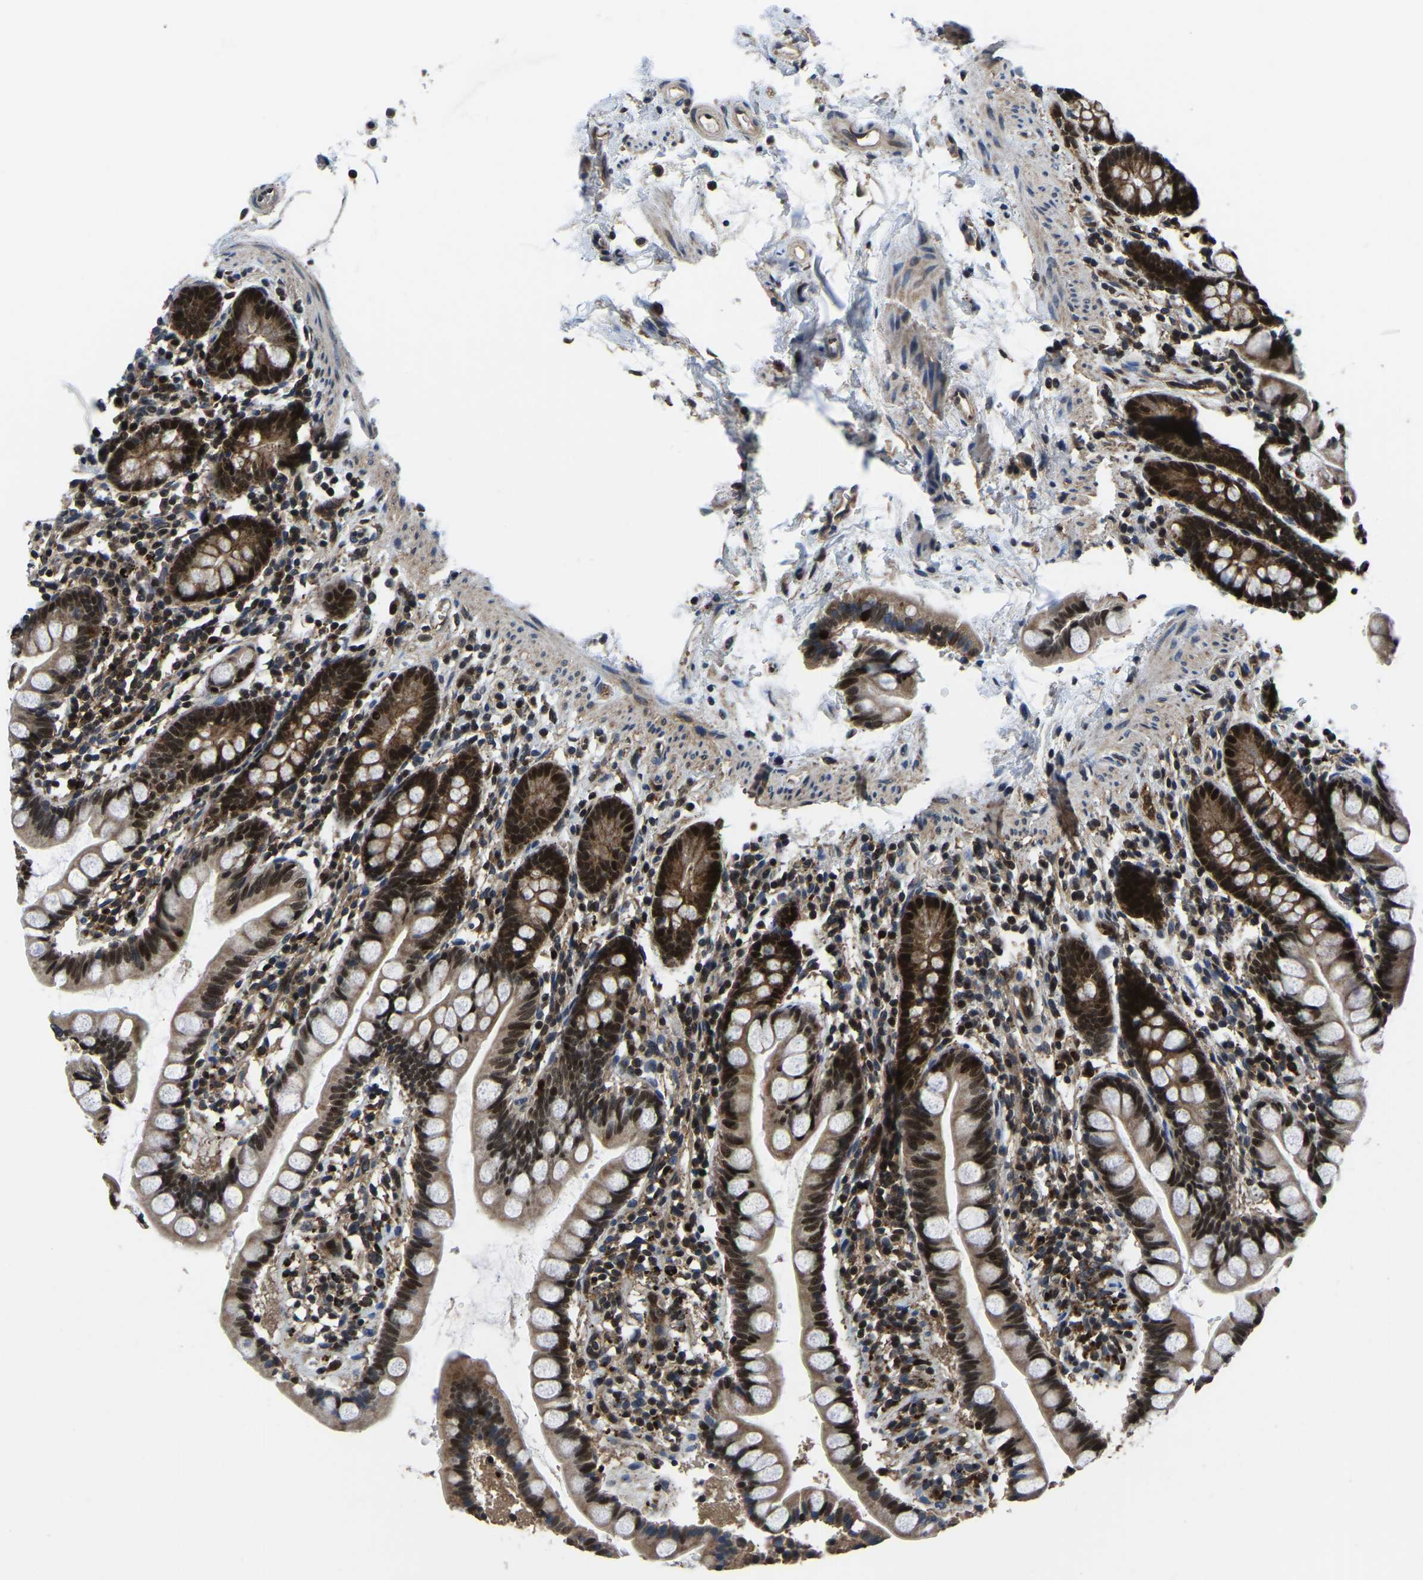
{"staining": {"intensity": "strong", "quantity": ">75%", "location": "cytoplasmic/membranous,nuclear"}, "tissue": "small intestine", "cell_type": "Glandular cells", "image_type": "normal", "snomed": [{"axis": "morphology", "description": "Normal tissue, NOS"}, {"axis": "topography", "description": "Small intestine"}], "caption": "A brown stain highlights strong cytoplasmic/membranous,nuclear expression of a protein in glandular cells of unremarkable human small intestine. The staining is performed using DAB brown chromogen to label protein expression. The nuclei are counter-stained blue using hematoxylin.", "gene": "DFFA", "patient": {"sex": "female", "age": 84}}